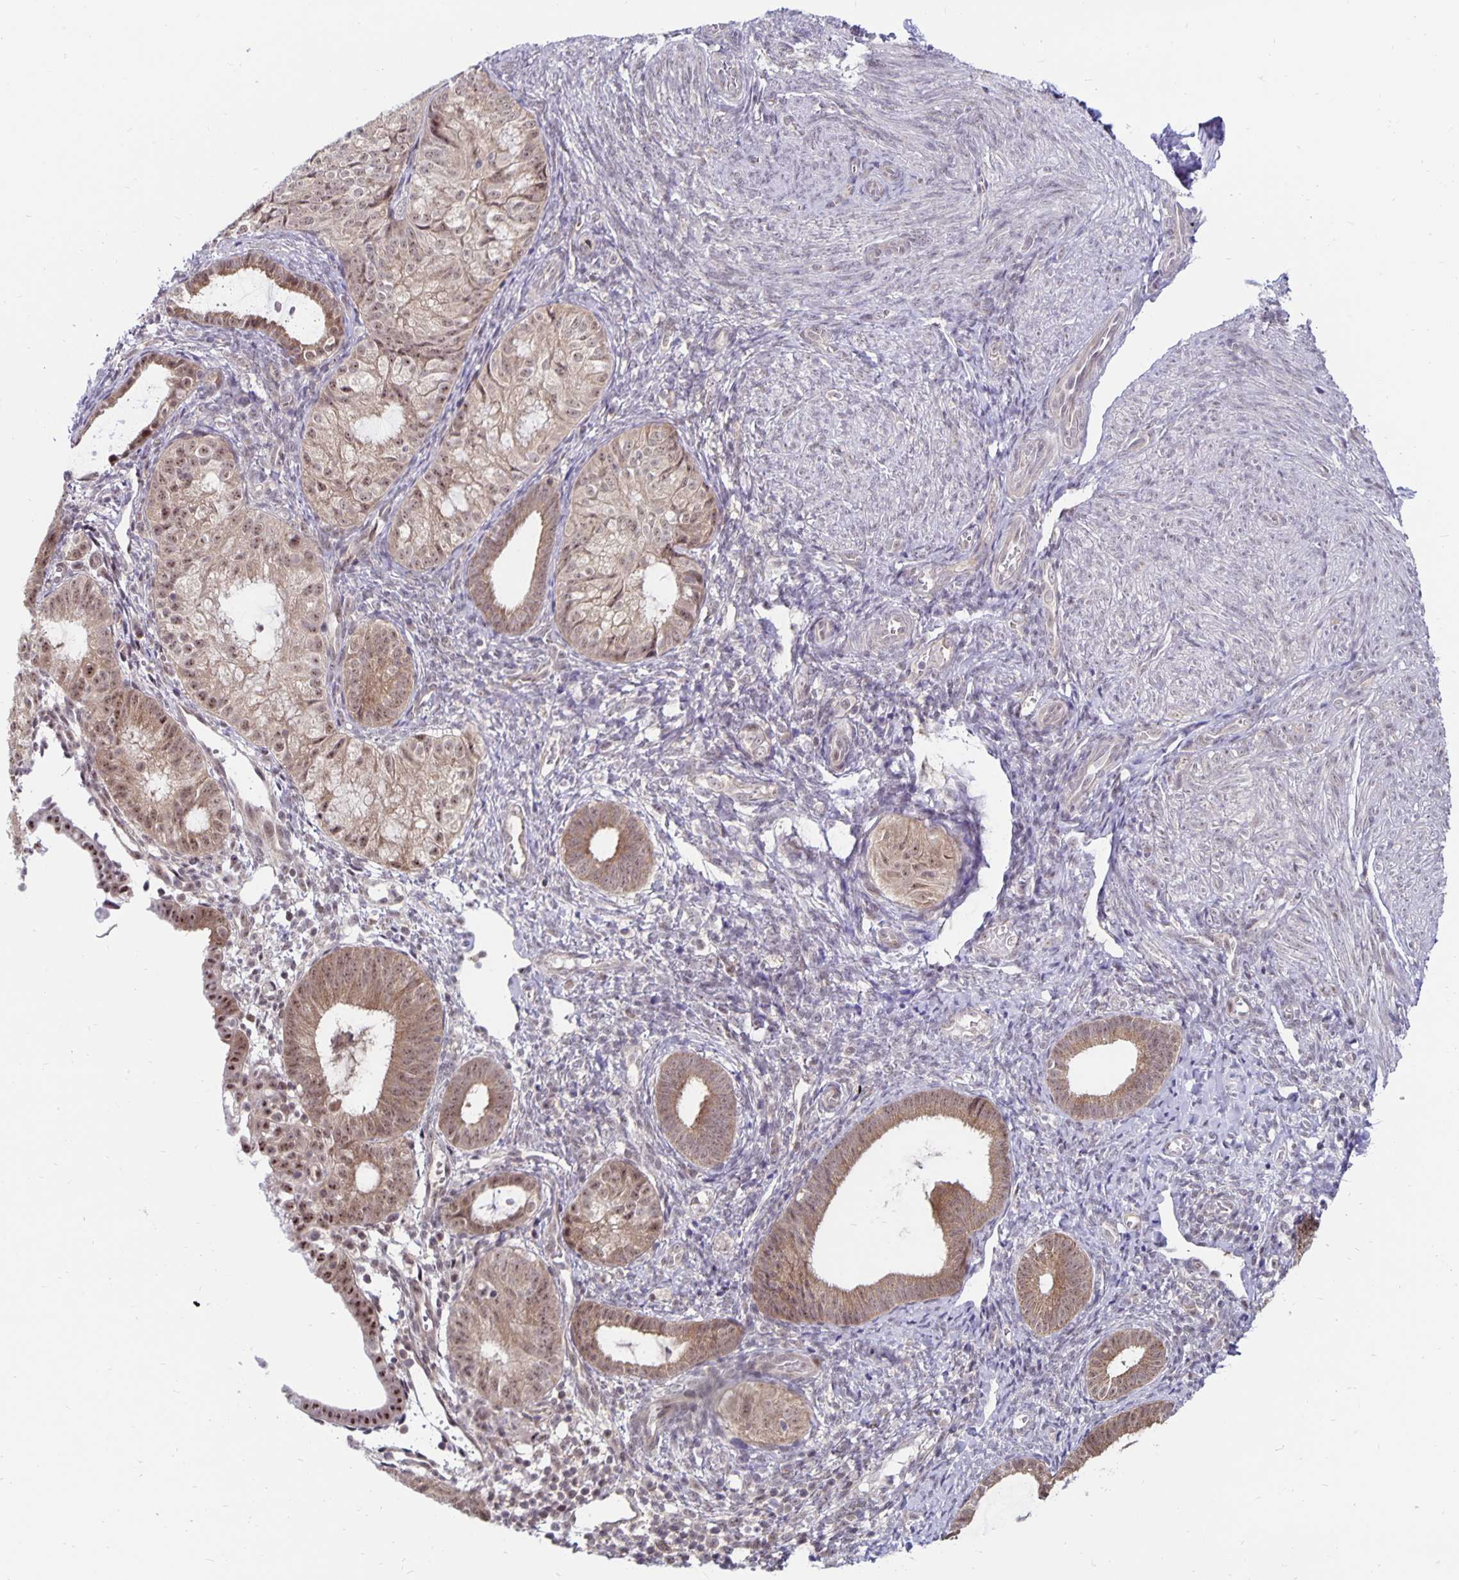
{"staining": {"intensity": "weak", "quantity": ">75%", "location": "nuclear"}, "tissue": "endometrial cancer", "cell_type": "Tumor cells", "image_type": "cancer", "snomed": [{"axis": "morphology", "description": "Normal tissue, NOS"}, {"axis": "morphology", "description": "Adenocarcinoma, NOS"}, {"axis": "topography", "description": "Smooth muscle"}, {"axis": "topography", "description": "Endometrium"}, {"axis": "topography", "description": "Myometrium, NOS"}], "caption": "Tumor cells demonstrate weak nuclear expression in about >75% of cells in endometrial adenocarcinoma.", "gene": "EXOC6B", "patient": {"sex": "female", "age": 81}}